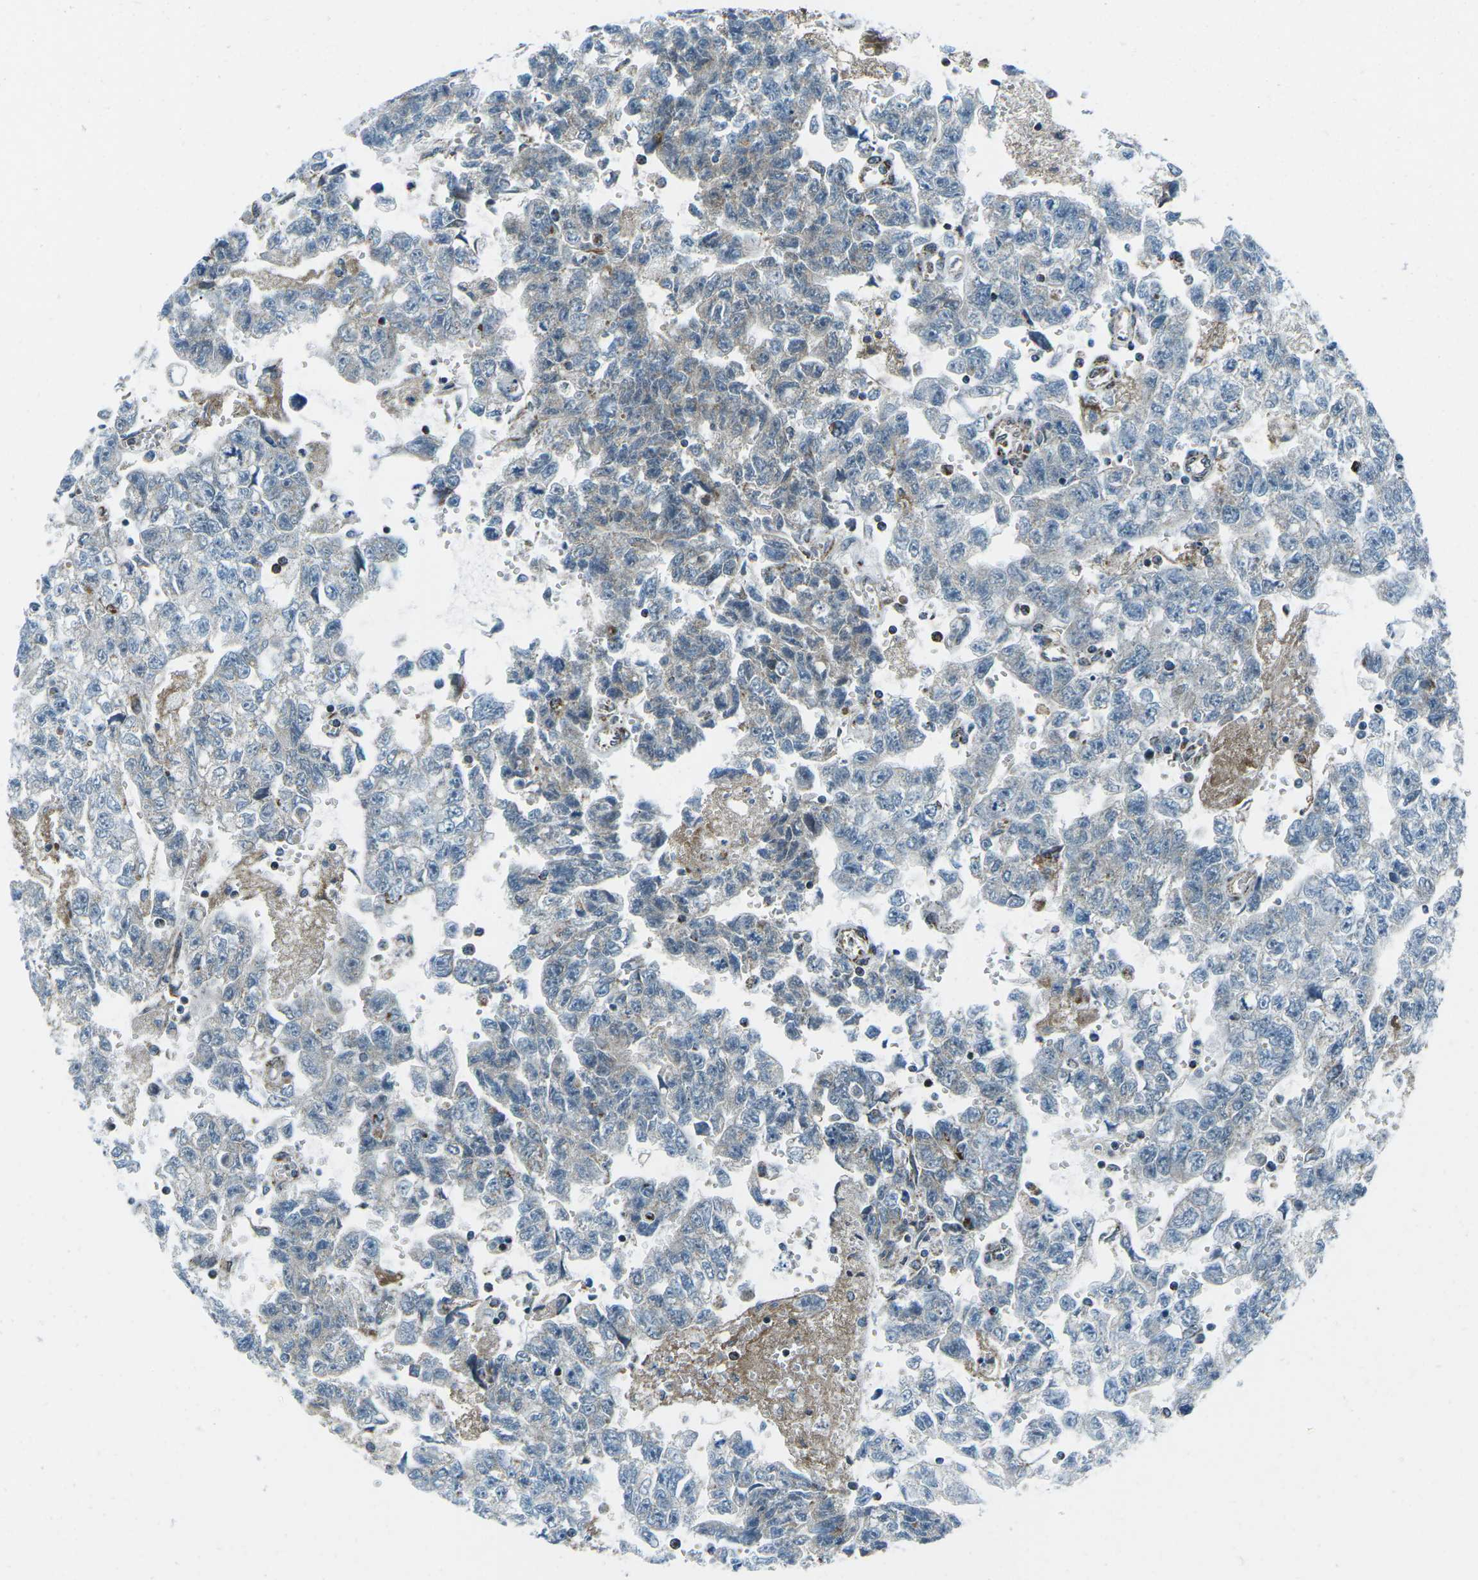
{"staining": {"intensity": "weak", "quantity": "<25%", "location": "cytoplasmic/membranous"}, "tissue": "testis cancer", "cell_type": "Tumor cells", "image_type": "cancer", "snomed": [{"axis": "morphology", "description": "Seminoma, NOS"}, {"axis": "morphology", "description": "Carcinoma, Embryonal, NOS"}, {"axis": "topography", "description": "Testis"}], "caption": "Protein analysis of seminoma (testis) displays no significant positivity in tumor cells.", "gene": "RFESD", "patient": {"sex": "male", "age": 38}}